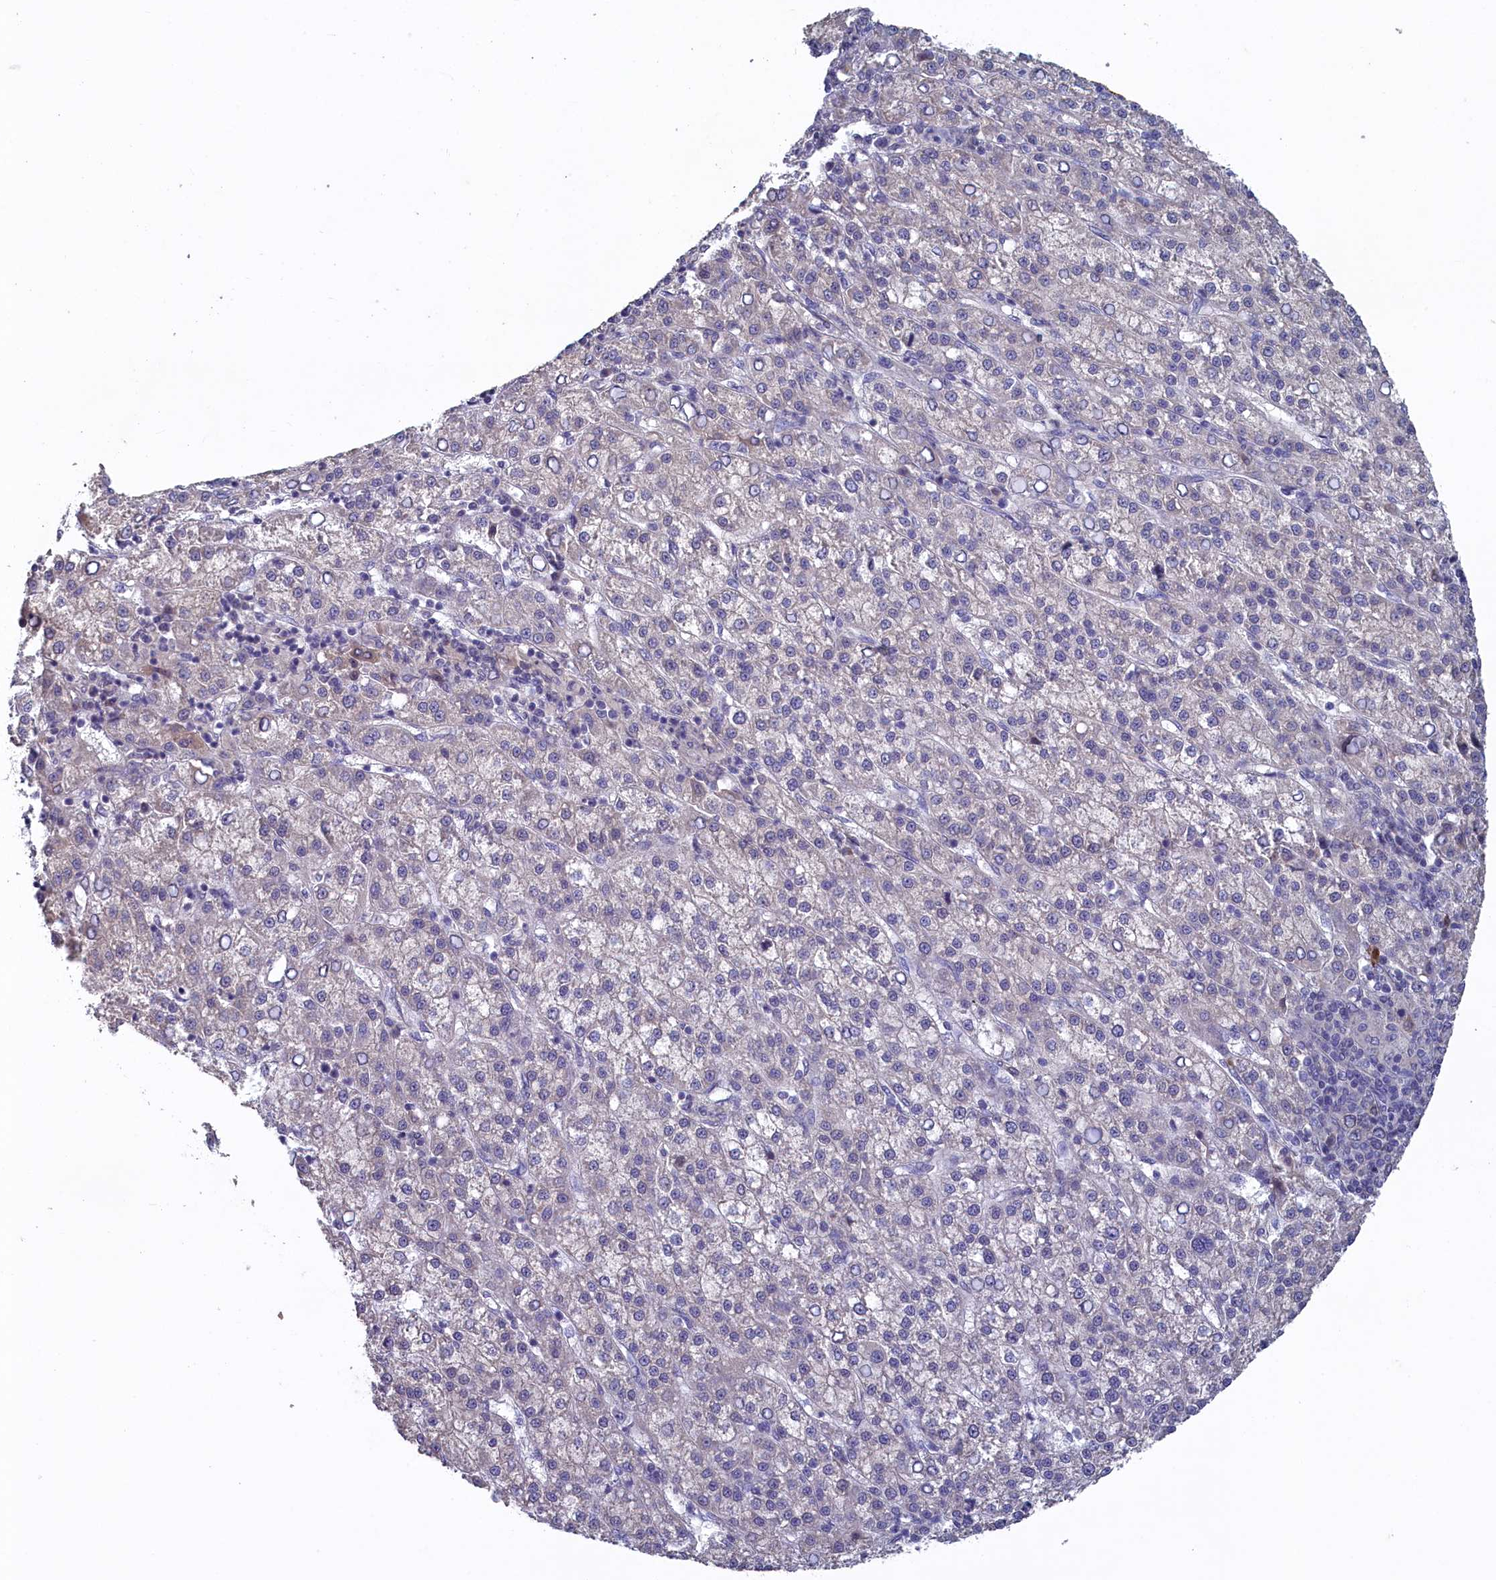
{"staining": {"intensity": "strong", "quantity": "<25%", "location": "cytoplasmic/membranous,nuclear"}, "tissue": "liver cancer", "cell_type": "Tumor cells", "image_type": "cancer", "snomed": [{"axis": "morphology", "description": "Carcinoma, Hepatocellular, NOS"}, {"axis": "topography", "description": "Liver"}], "caption": "Protein staining of hepatocellular carcinoma (liver) tissue exhibits strong cytoplasmic/membranous and nuclear positivity in about <25% of tumor cells.", "gene": "UCHL3", "patient": {"sex": "female", "age": 58}}